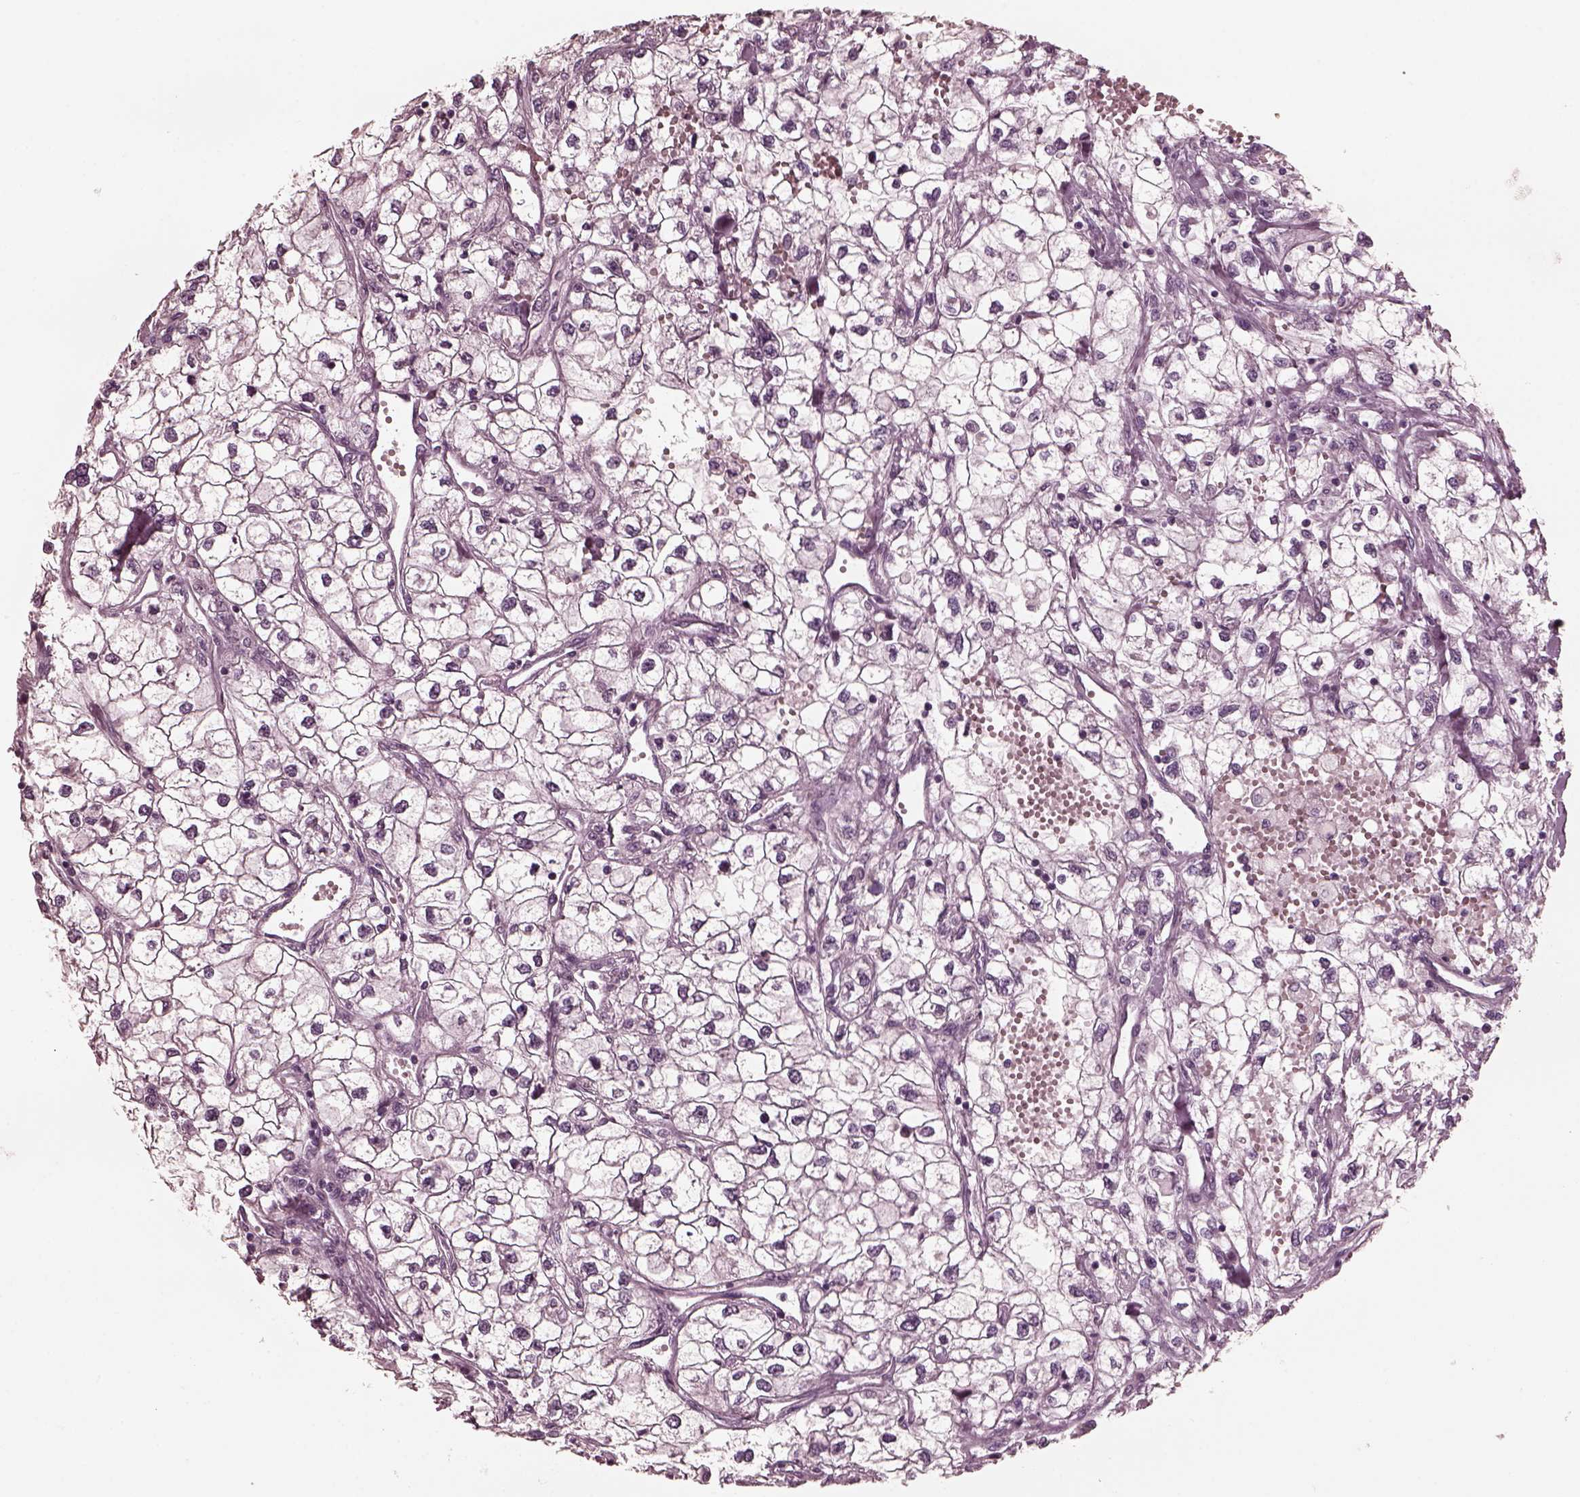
{"staining": {"intensity": "negative", "quantity": "none", "location": "none"}, "tissue": "renal cancer", "cell_type": "Tumor cells", "image_type": "cancer", "snomed": [{"axis": "morphology", "description": "Adenocarcinoma, NOS"}, {"axis": "topography", "description": "Kidney"}], "caption": "Tumor cells show no significant staining in adenocarcinoma (renal).", "gene": "CGA", "patient": {"sex": "male", "age": 59}}